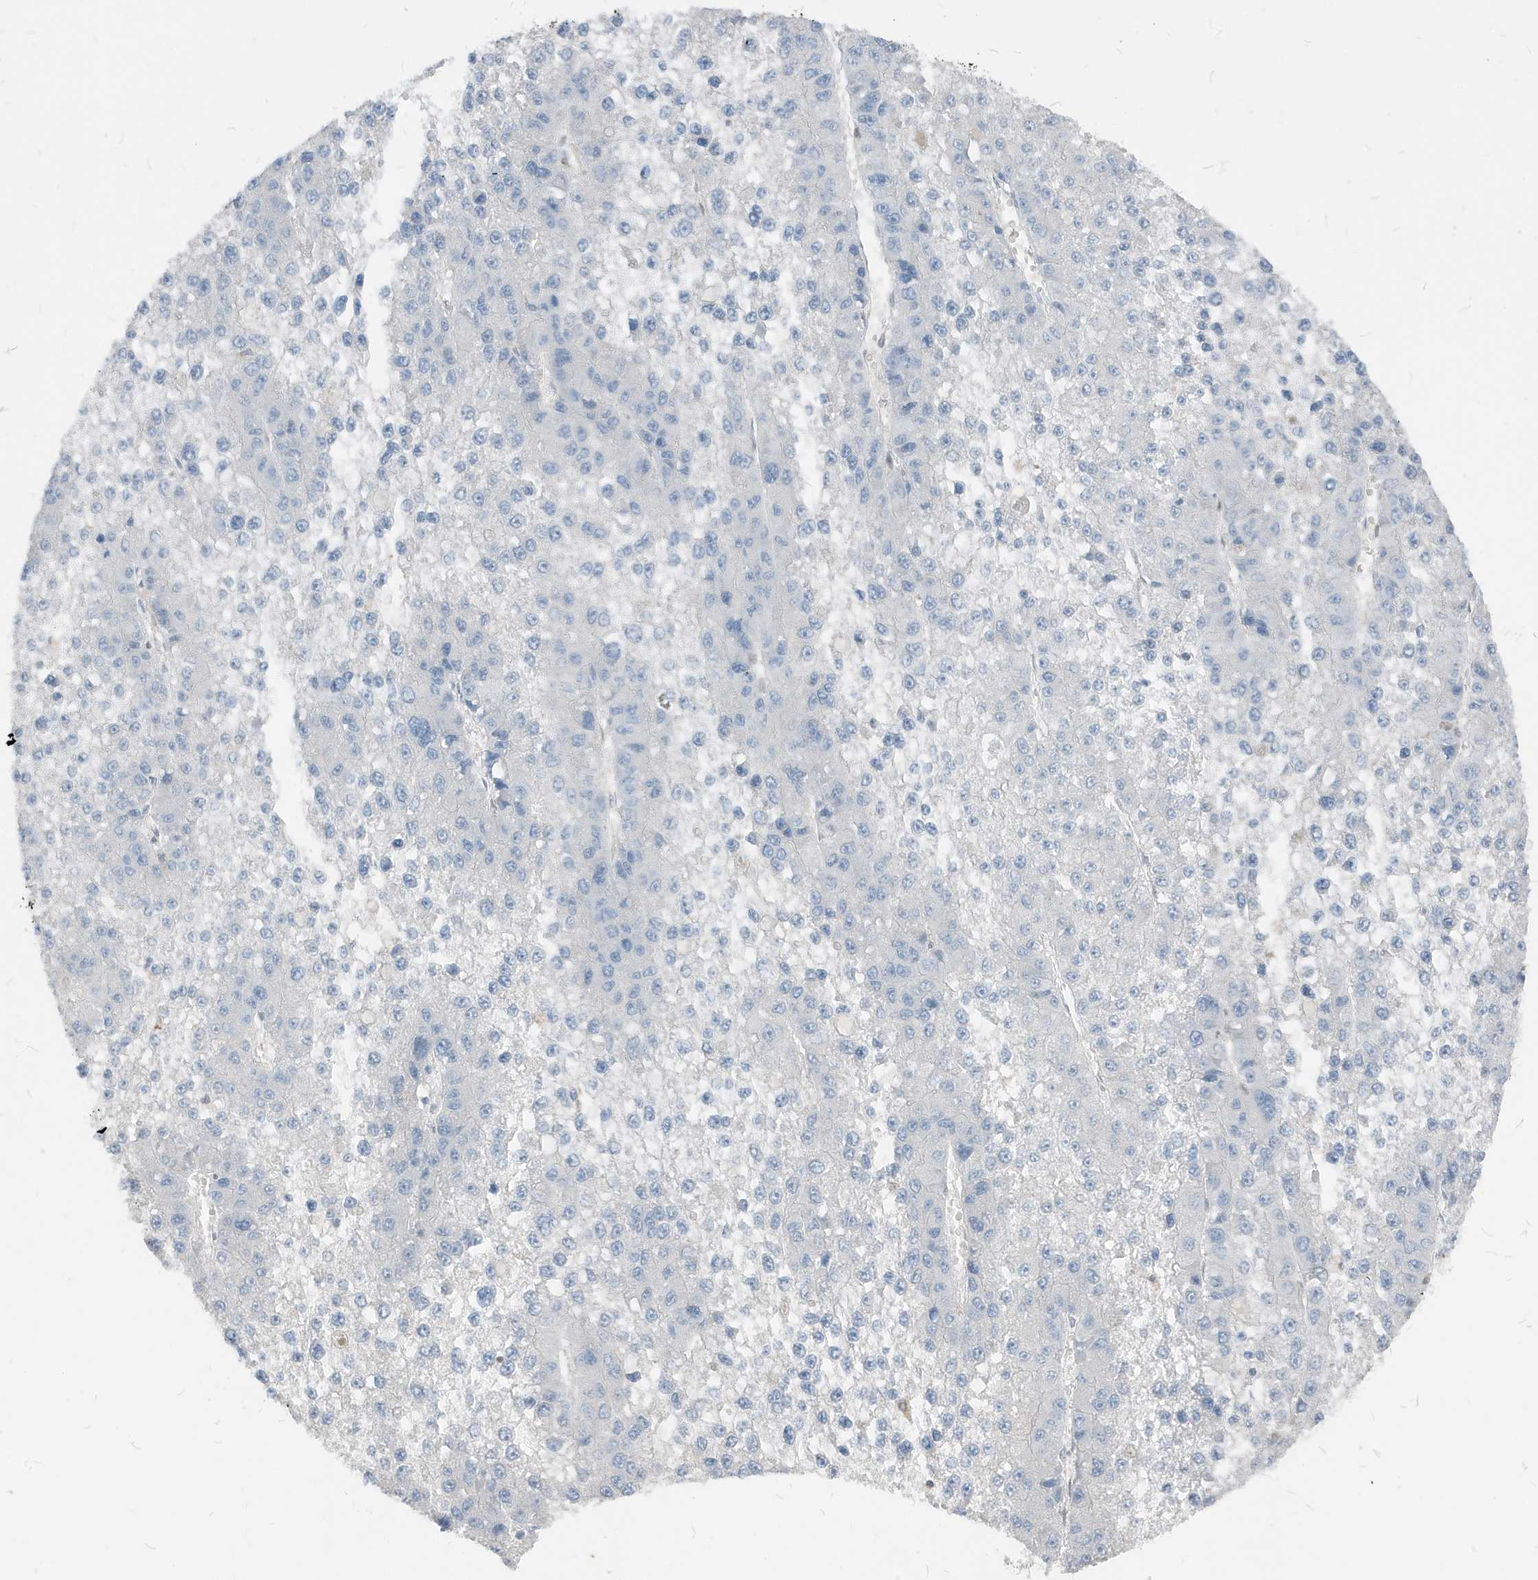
{"staining": {"intensity": "negative", "quantity": "none", "location": "none"}, "tissue": "liver cancer", "cell_type": "Tumor cells", "image_type": "cancer", "snomed": [{"axis": "morphology", "description": "Carcinoma, Hepatocellular, NOS"}, {"axis": "topography", "description": "Liver"}], "caption": "The photomicrograph demonstrates no significant positivity in tumor cells of liver cancer. Nuclei are stained in blue.", "gene": "NCOA7", "patient": {"sex": "female", "age": 73}}